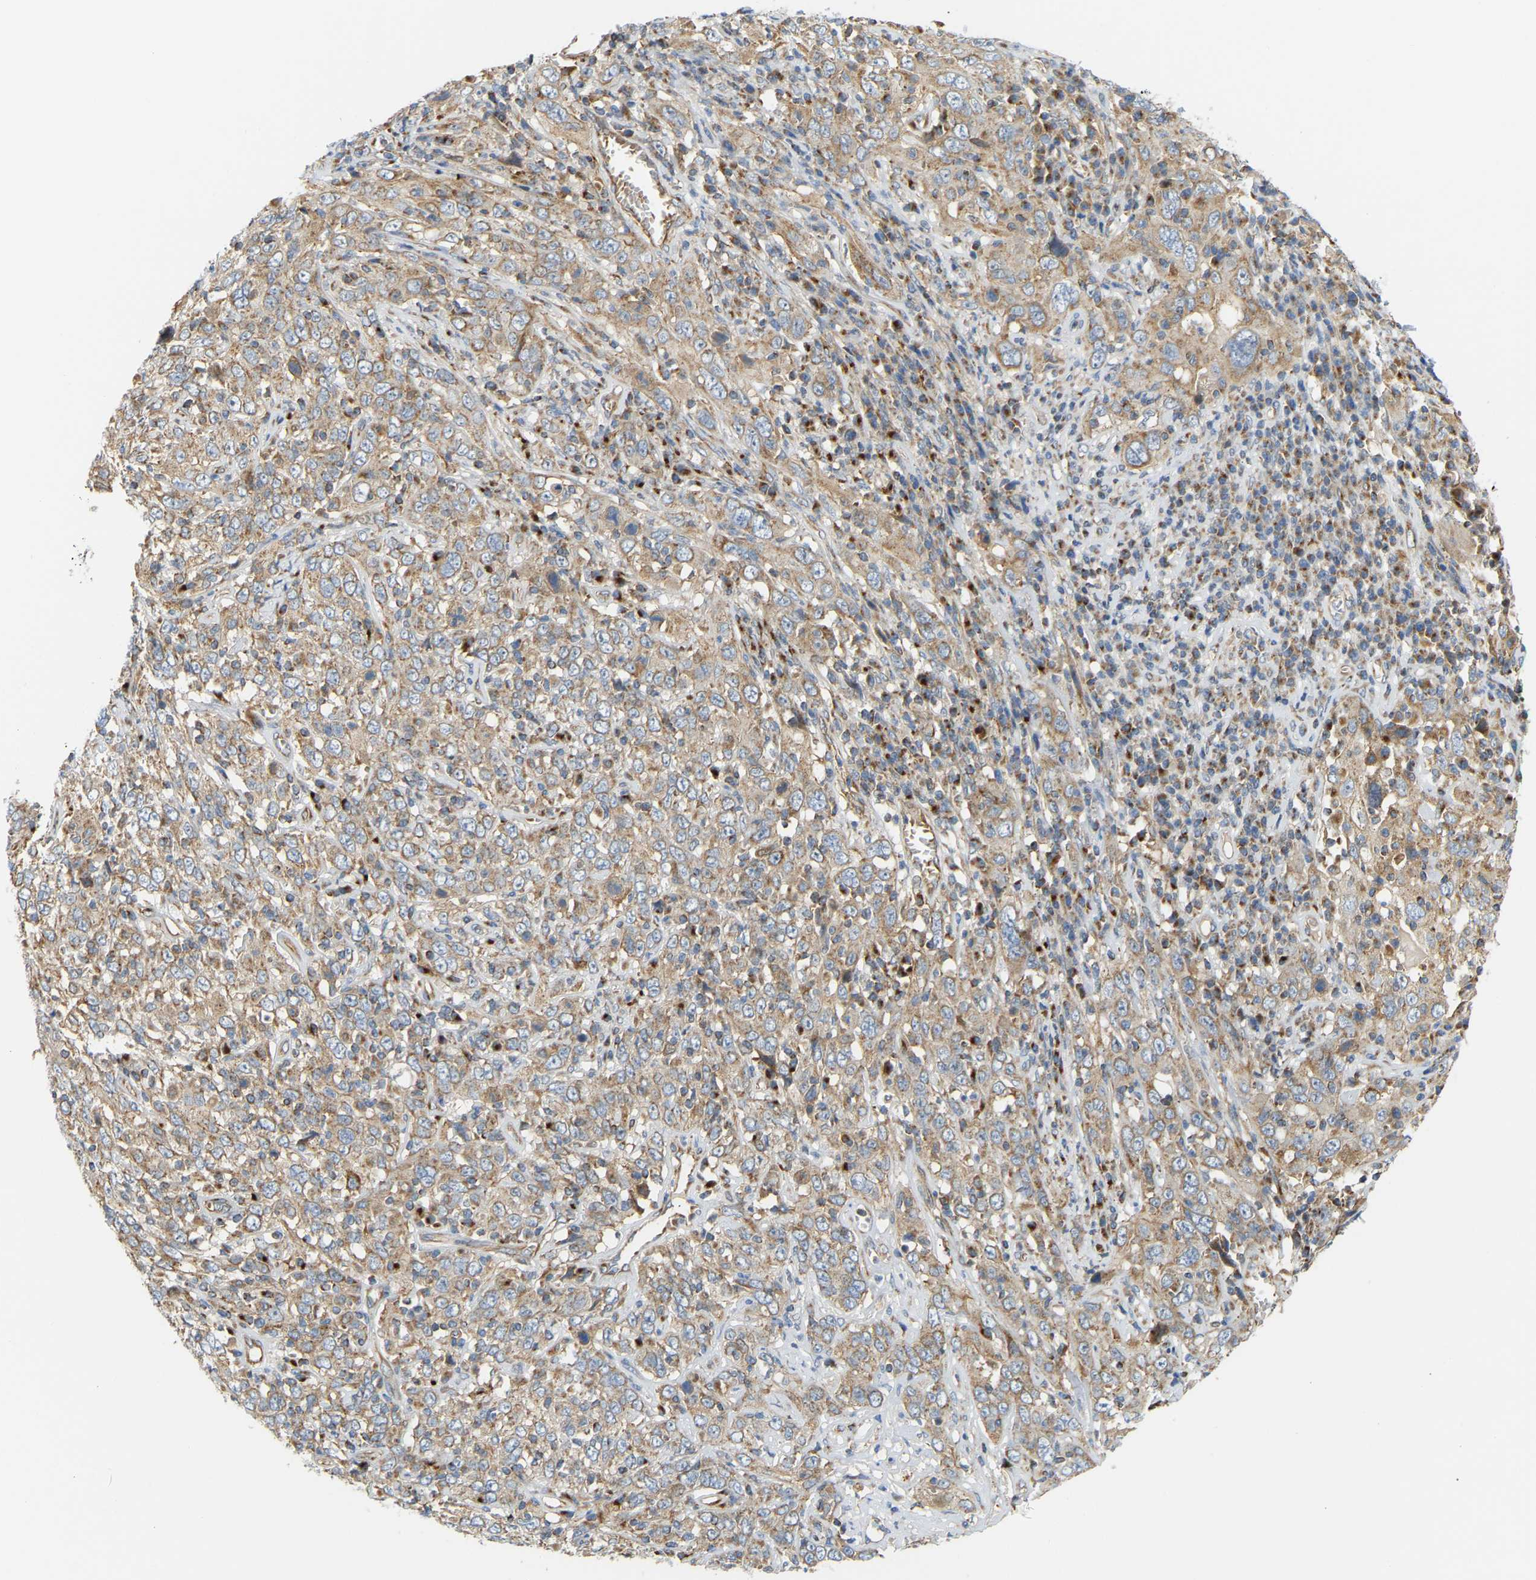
{"staining": {"intensity": "weak", "quantity": ">75%", "location": "cytoplasmic/membranous"}, "tissue": "cervical cancer", "cell_type": "Tumor cells", "image_type": "cancer", "snomed": [{"axis": "morphology", "description": "Squamous cell carcinoma, NOS"}, {"axis": "topography", "description": "Cervix"}], "caption": "High-power microscopy captured an IHC micrograph of cervical cancer (squamous cell carcinoma), revealing weak cytoplasmic/membranous staining in approximately >75% of tumor cells.", "gene": "YIPF2", "patient": {"sex": "female", "age": 46}}